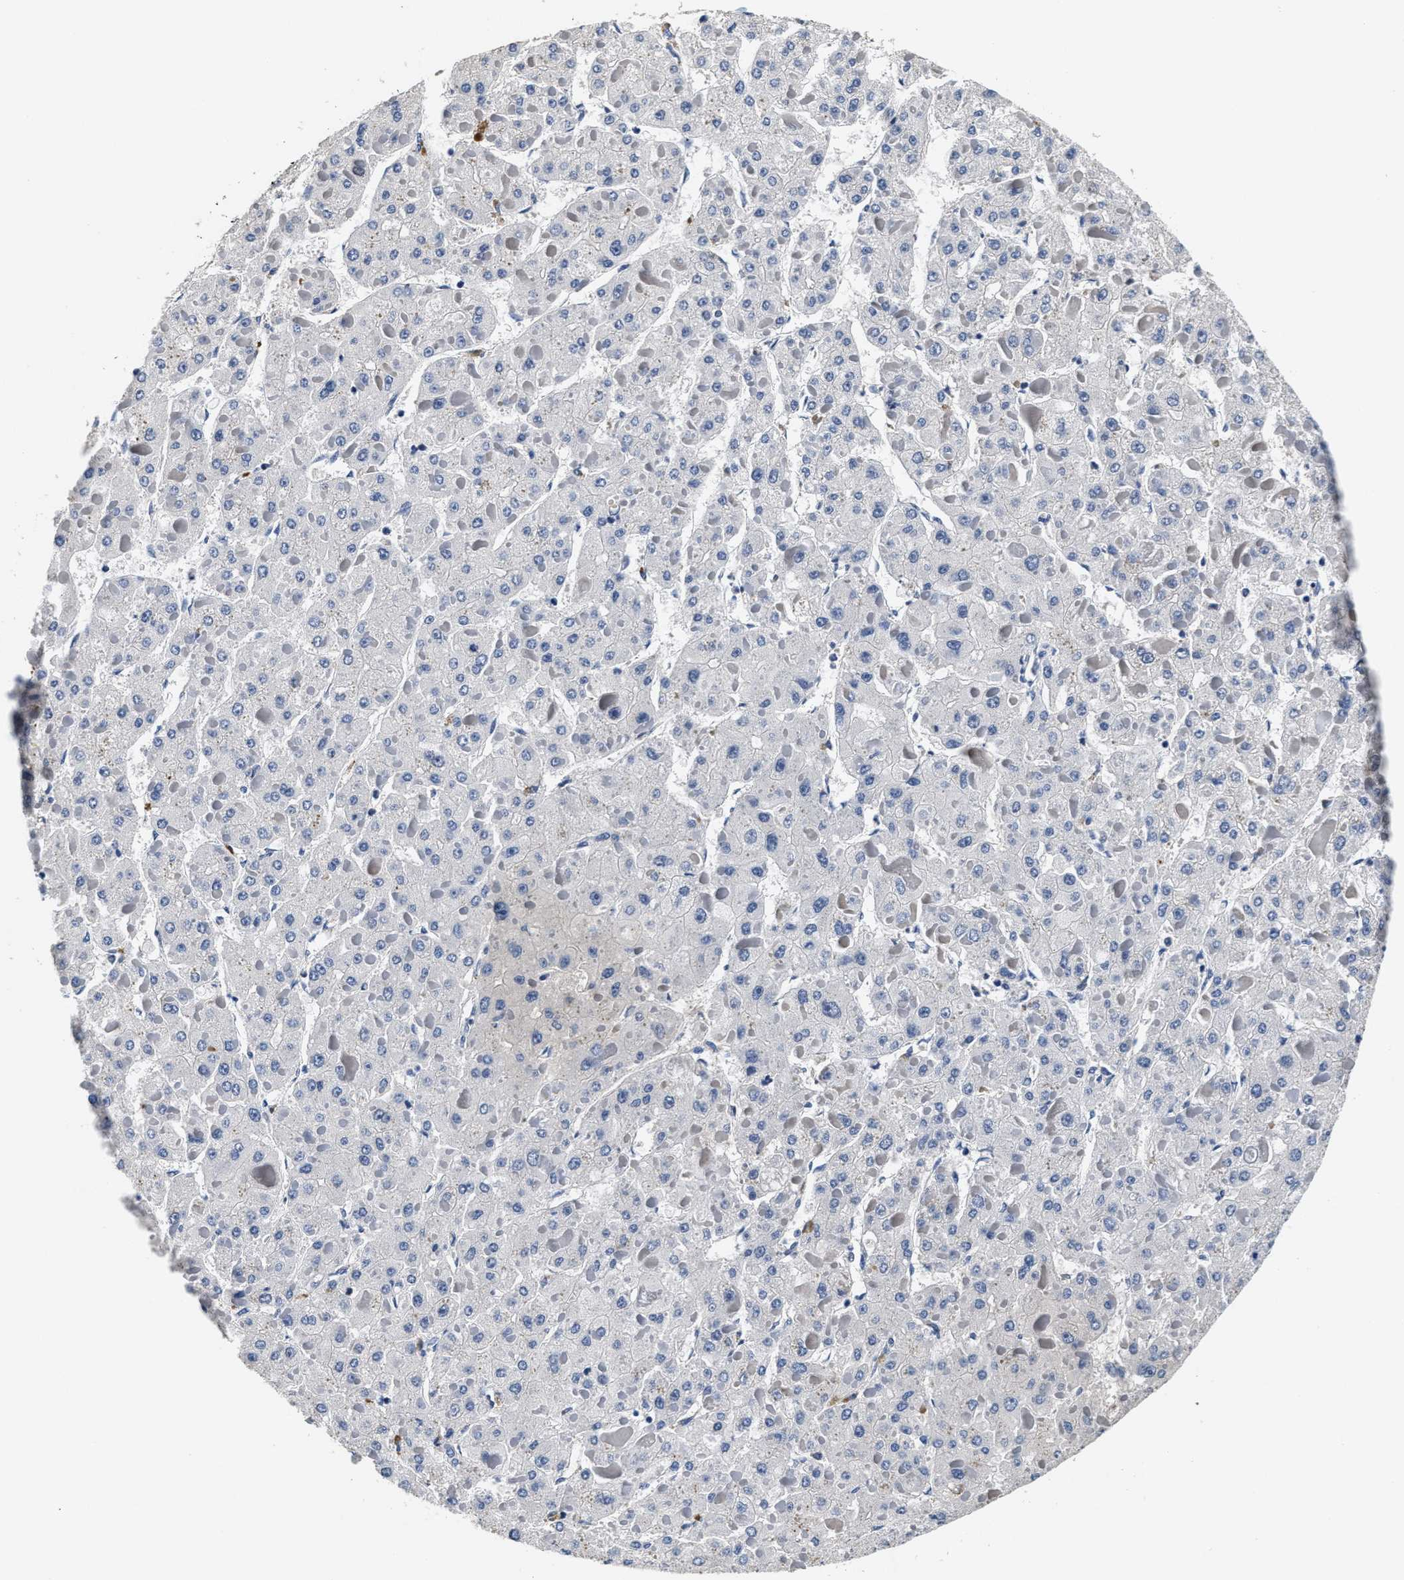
{"staining": {"intensity": "negative", "quantity": "none", "location": "none"}, "tissue": "liver cancer", "cell_type": "Tumor cells", "image_type": "cancer", "snomed": [{"axis": "morphology", "description": "Carcinoma, Hepatocellular, NOS"}, {"axis": "topography", "description": "Liver"}], "caption": "Protein analysis of liver cancer (hepatocellular carcinoma) exhibits no significant expression in tumor cells.", "gene": "ANKIB1", "patient": {"sex": "female", "age": 73}}